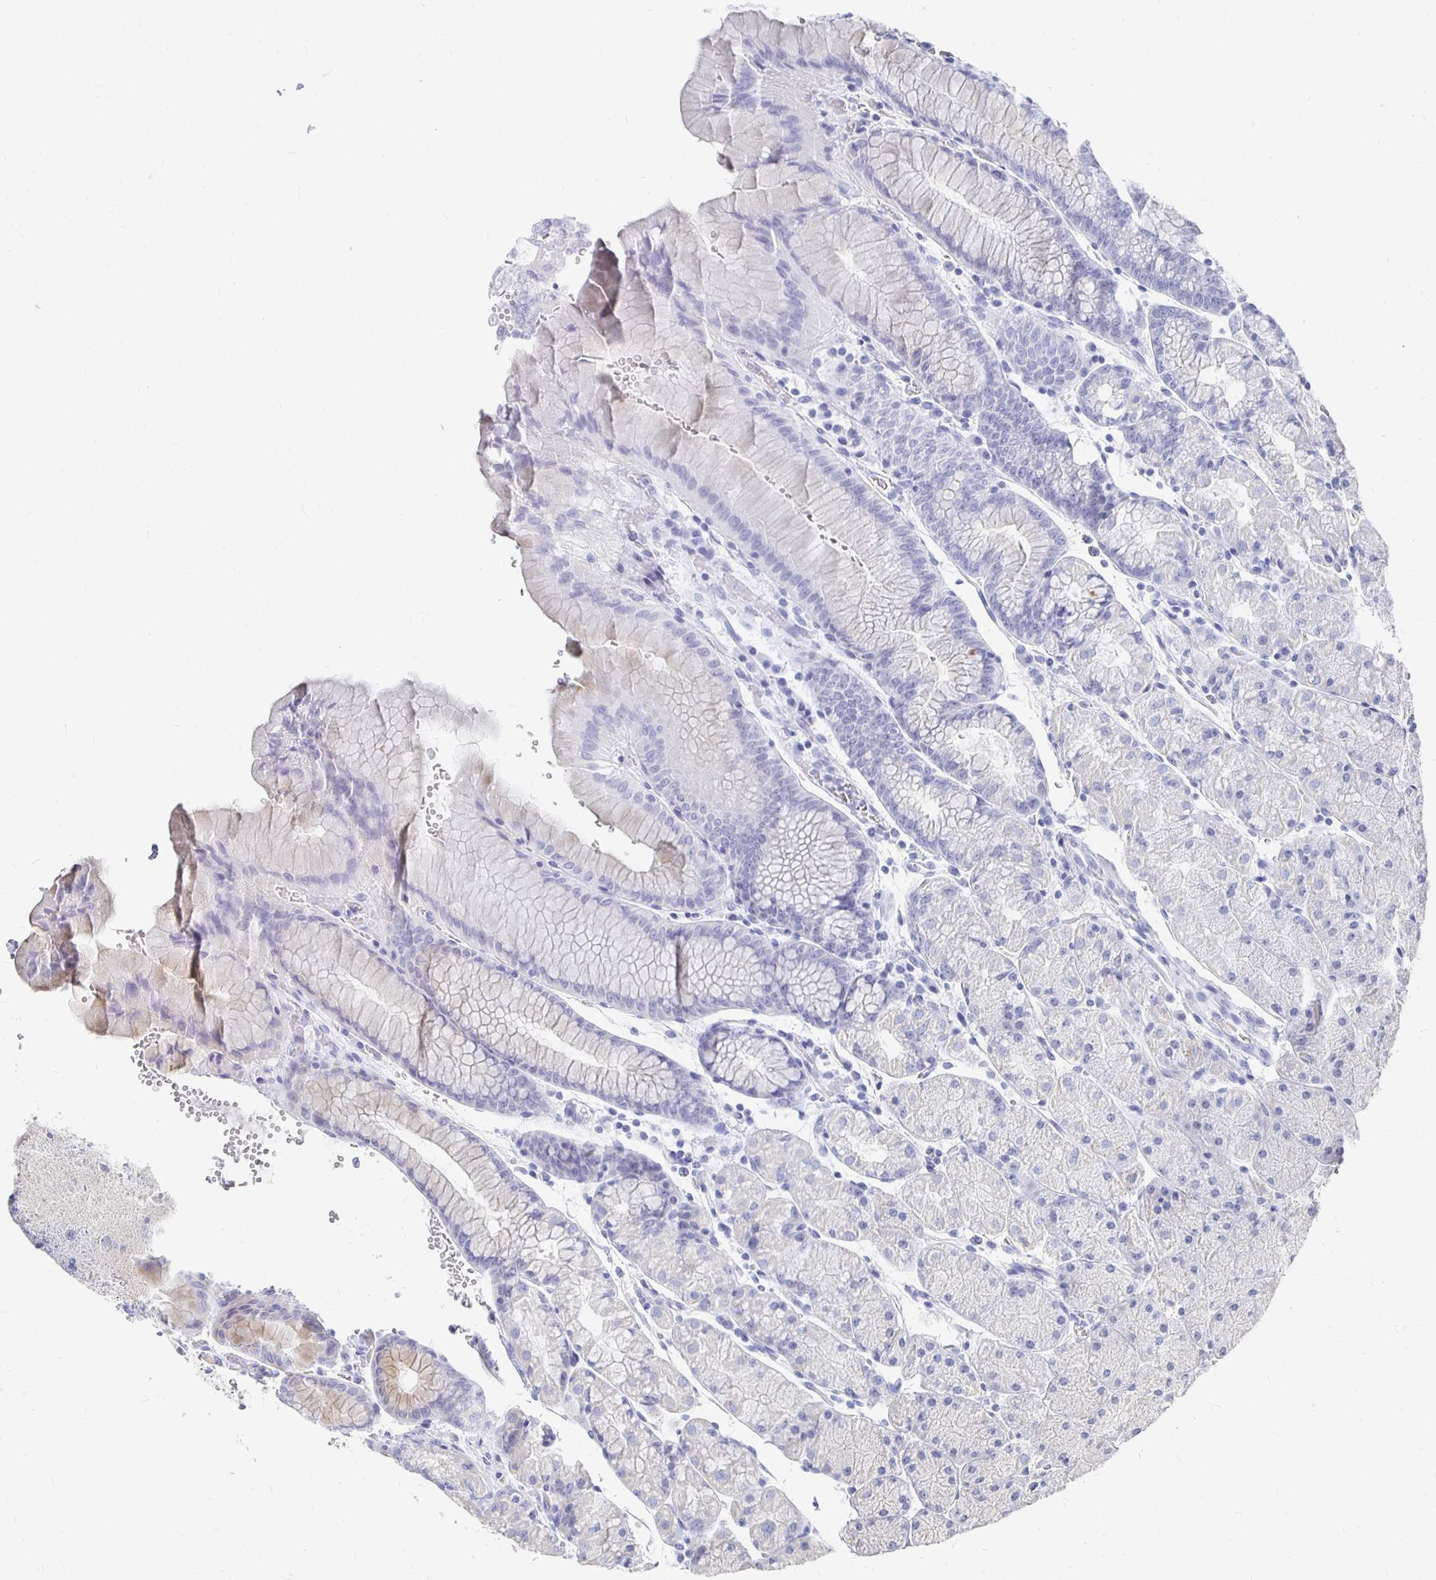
{"staining": {"intensity": "weak", "quantity": "<25%", "location": "cytoplasmic/membranous"}, "tissue": "stomach", "cell_type": "Glandular cells", "image_type": "normal", "snomed": [{"axis": "morphology", "description": "Normal tissue, NOS"}, {"axis": "topography", "description": "Stomach, upper"}, {"axis": "topography", "description": "Stomach"}], "caption": "Immunohistochemistry (IHC) micrograph of unremarkable stomach: human stomach stained with DAB shows no significant protein staining in glandular cells. (Immunohistochemistry, brightfield microscopy, high magnification).", "gene": "FKRP", "patient": {"sex": "male", "age": 76}}